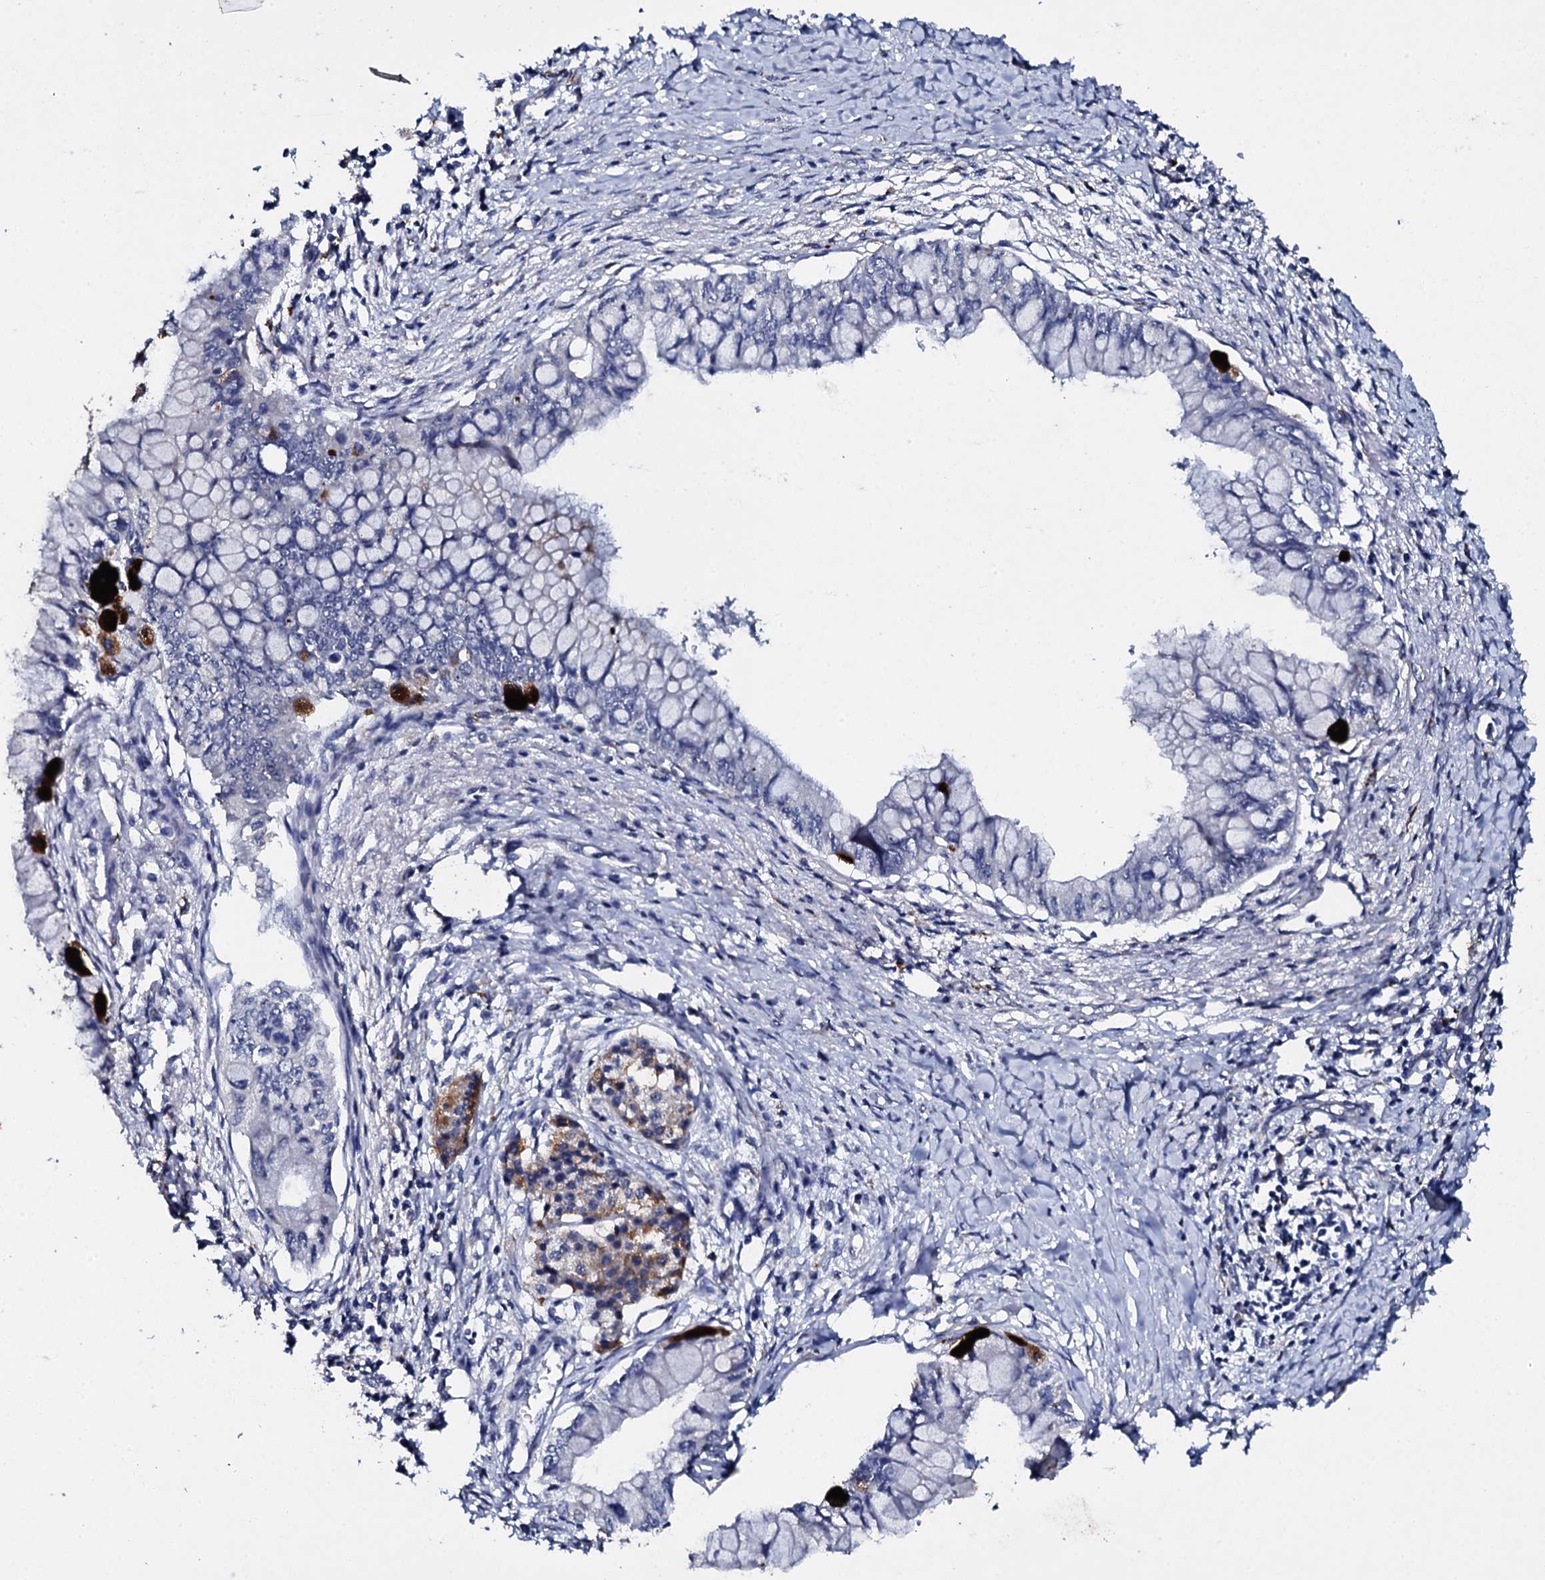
{"staining": {"intensity": "negative", "quantity": "none", "location": "none"}, "tissue": "pancreatic cancer", "cell_type": "Tumor cells", "image_type": "cancer", "snomed": [{"axis": "morphology", "description": "Adenocarcinoma, NOS"}, {"axis": "topography", "description": "Pancreas"}], "caption": "Tumor cells show no significant protein staining in pancreatic cancer (adenocarcinoma).", "gene": "LRRC28", "patient": {"sex": "male", "age": 48}}